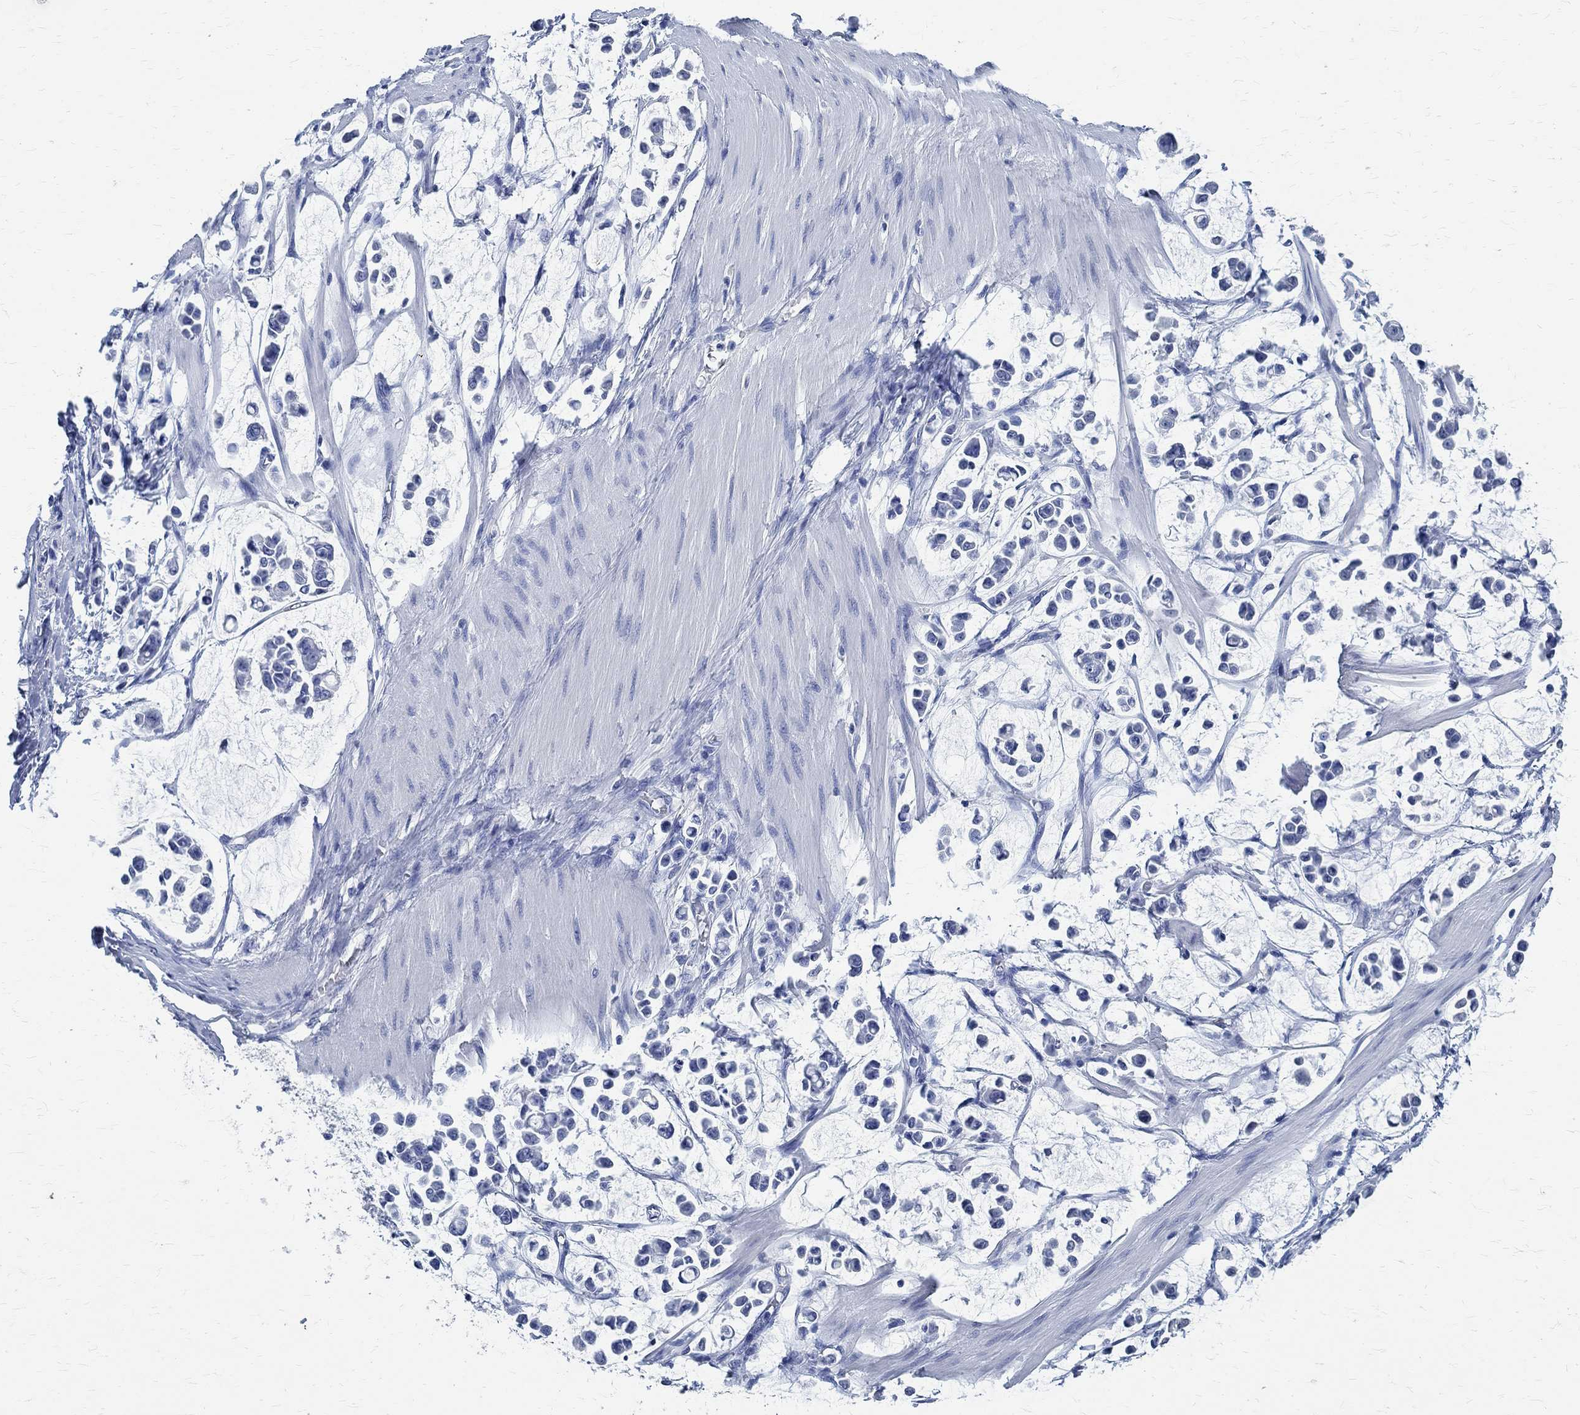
{"staining": {"intensity": "negative", "quantity": "none", "location": "none"}, "tissue": "stomach cancer", "cell_type": "Tumor cells", "image_type": "cancer", "snomed": [{"axis": "morphology", "description": "Adenocarcinoma, NOS"}, {"axis": "topography", "description": "Stomach"}], "caption": "High power microscopy image of an immunohistochemistry image of adenocarcinoma (stomach), revealing no significant expression in tumor cells. (DAB (3,3'-diaminobenzidine) immunohistochemistry (IHC) visualized using brightfield microscopy, high magnification).", "gene": "TMEM221", "patient": {"sex": "male", "age": 82}}